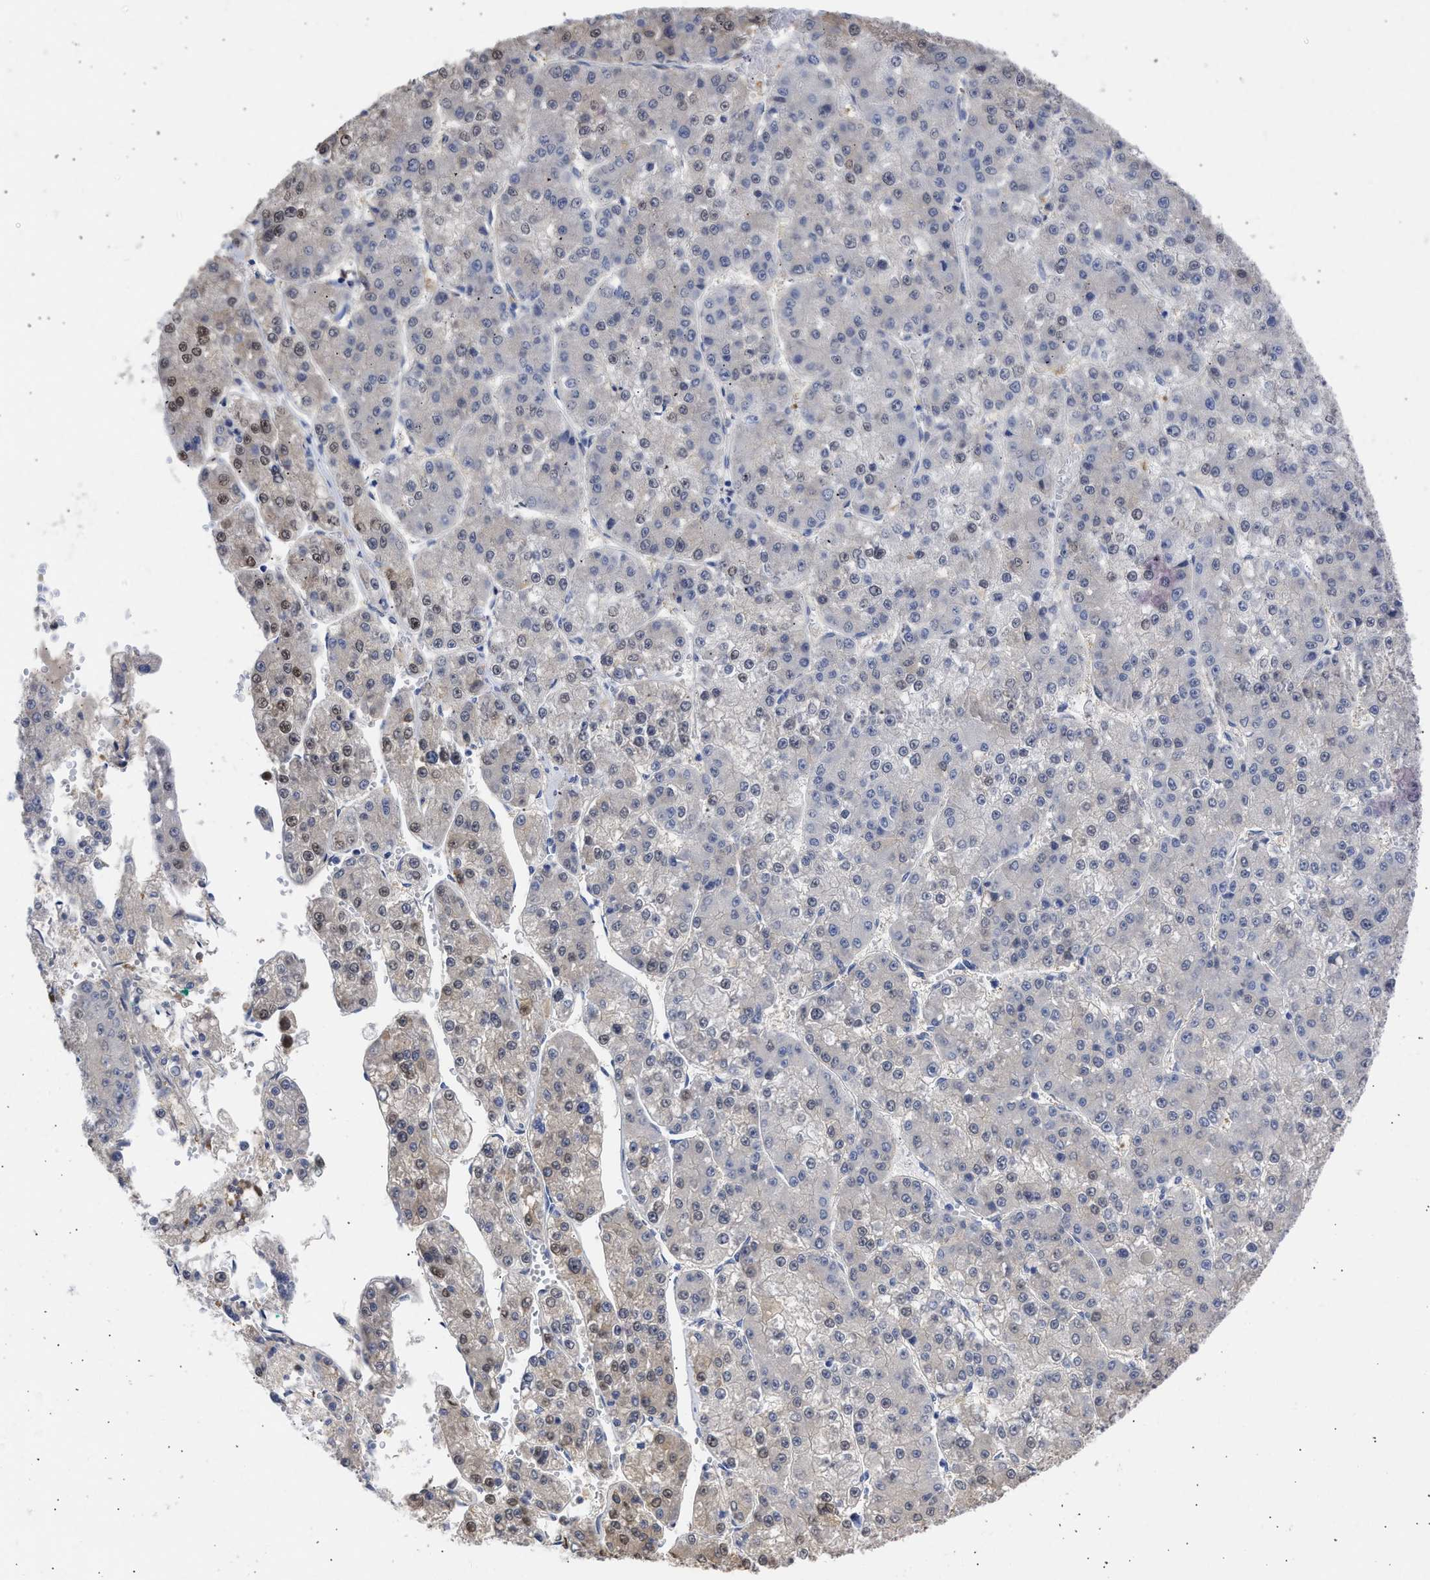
{"staining": {"intensity": "weak", "quantity": "<25%", "location": "cytoplasmic/membranous,nuclear"}, "tissue": "liver cancer", "cell_type": "Tumor cells", "image_type": "cancer", "snomed": [{"axis": "morphology", "description": "Carcinoma, Hepatocellular, NOS"}, {"axis": "topography", "description": "Liver"}], "caption": "Photomicrograph shows no protein staining in tumor cells of liver hepatocellular carcinoma tissue. The staining was performed using DAB to visualize the protein expression in brown, while the nuclei were stained in blue with hematoxylin (Magnification: 20x).", "gene": "THRA", "patient": {"sex": "female", "age": 73}}